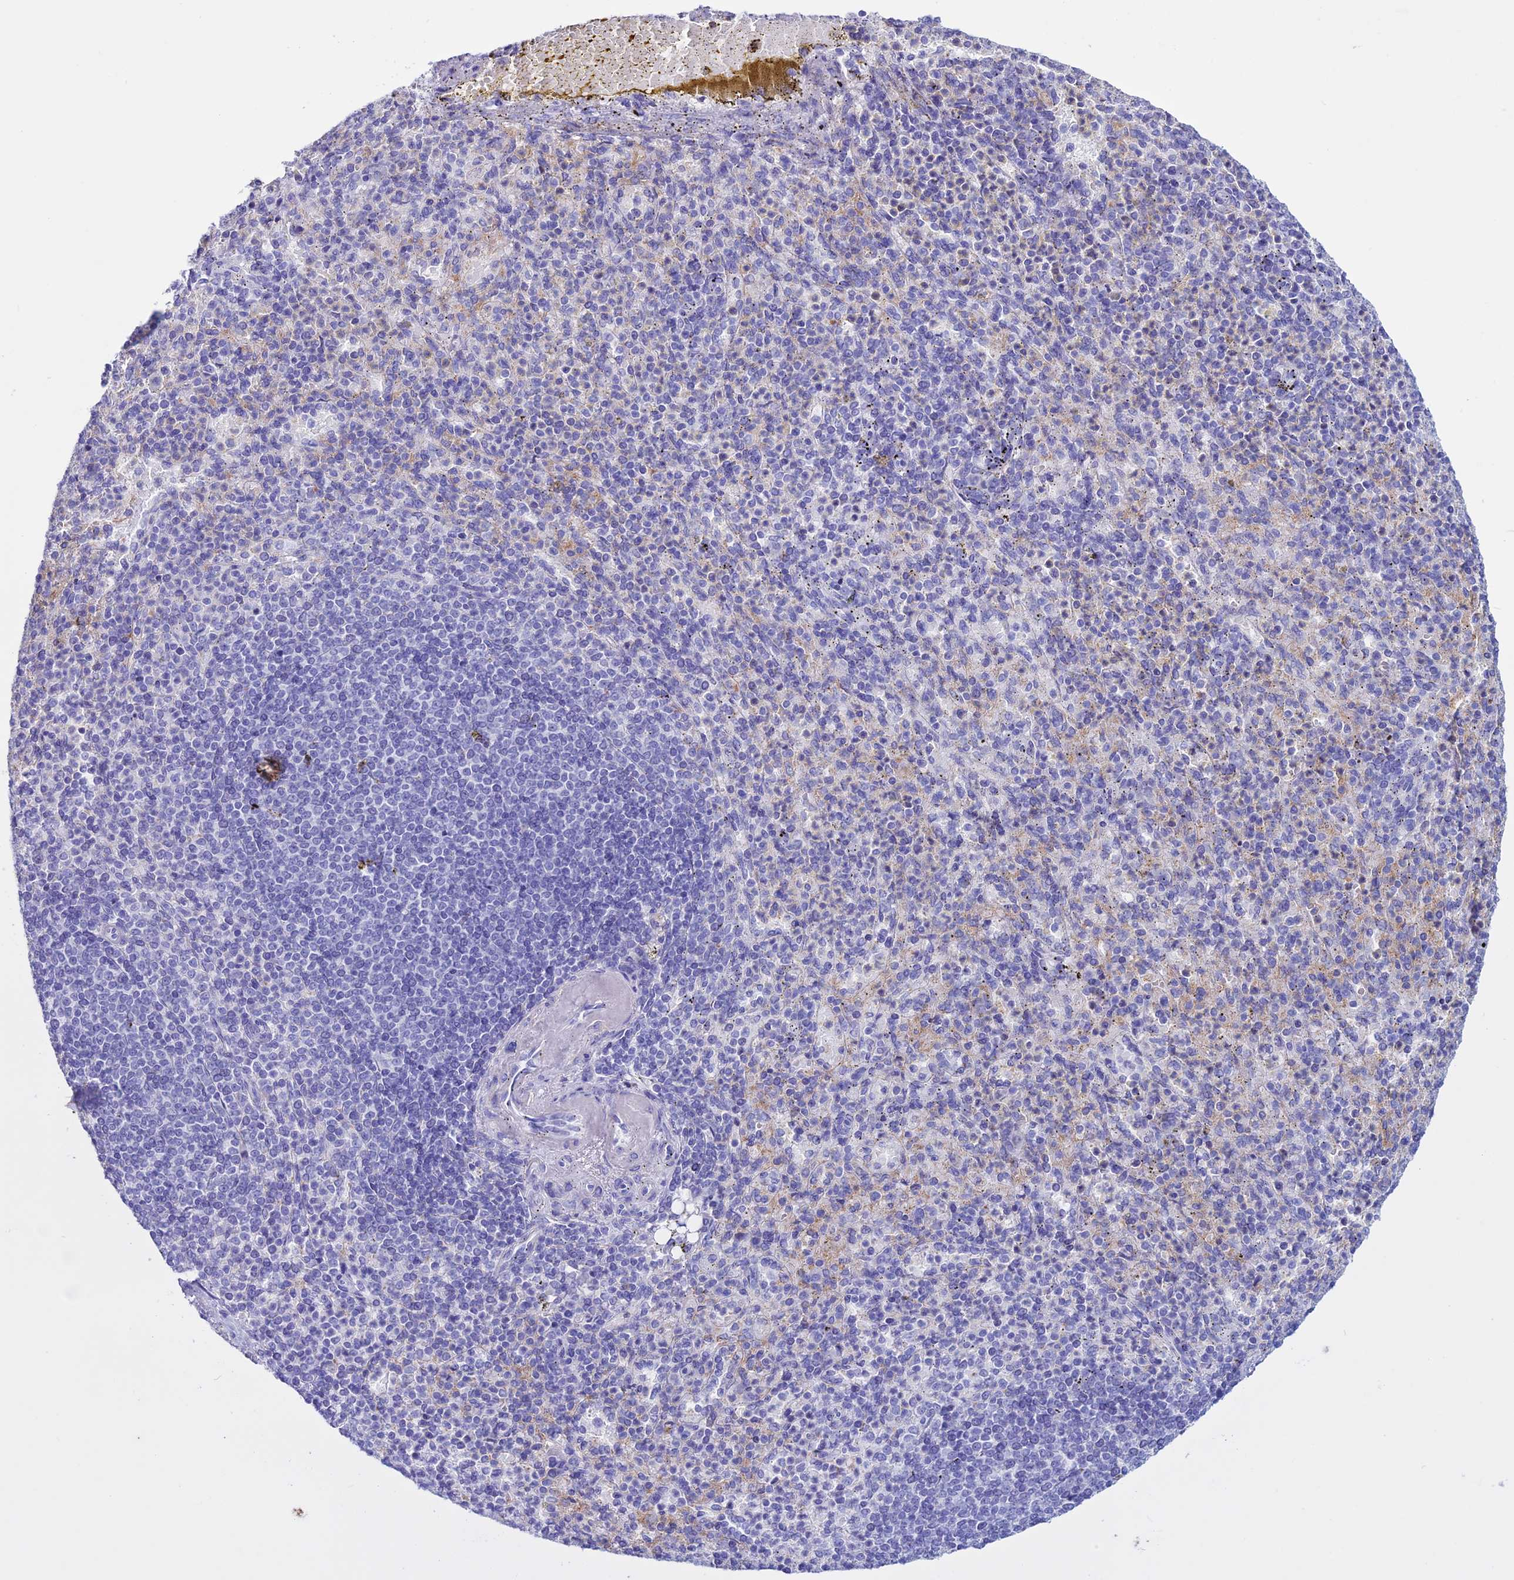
{"staining": {"intensity": "negative", "quantity": "none", "location": "none"}, "tissue": "spleen", "cell_type": "Cells in red pulp", "image_type": "normal", "snomed": [{"axis": "morphology", "description": "Normal tissue, NOS"}, {"axis": "topography", "description": "Spleen"}], "caption": "IHC micrograph of unremarkable human spleen stained for a protein (brown), which displays no expression in cells in red pulp. The staining is performed using DAB (3,3'-diaminobenzidine) brown chromogen with nuclei counter-stained in using hematoxylin.", "gene": "CLEC2L", "patient": {"sex": "female", "age": 74}}